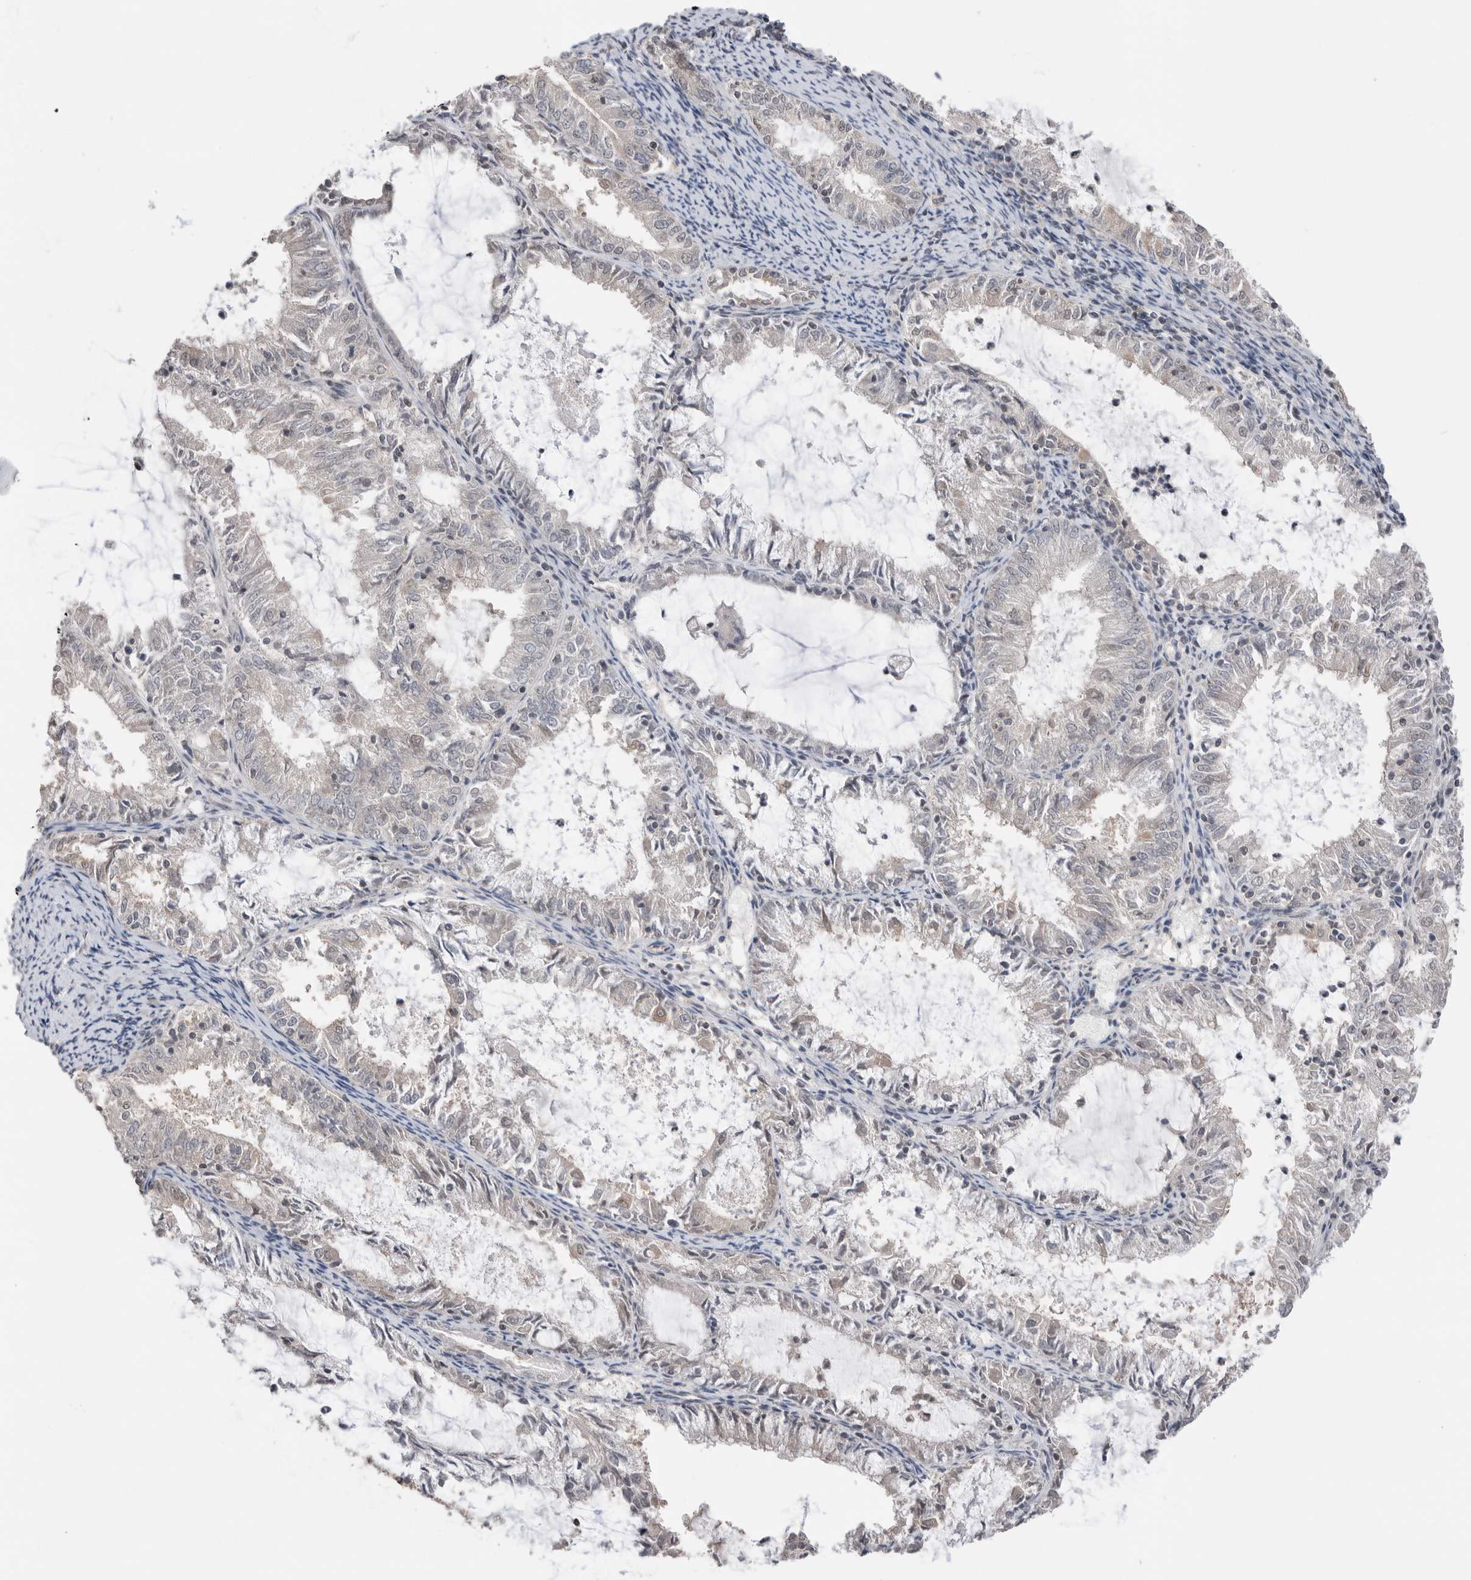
{"staining": {"intensity": "weak", "quantity": "<25%", "location": "cytoplasmic/membranous"}, "tissue": "endometrial cancer", "cell_type": "Tumor cells", "image_type": "cancer", "snomed": [{"axis": "morphology", "description": "Adenocarcinoma, NOS"}, {"axis": "topography", "description": "Endometrium"}], "caption": "Endometrial adenocarcinoma stained for a protein using IHC demonstrates no positivity tumor cells.", "gene": "PEAK1", "patient": {"sex": "female", "age": 57}}